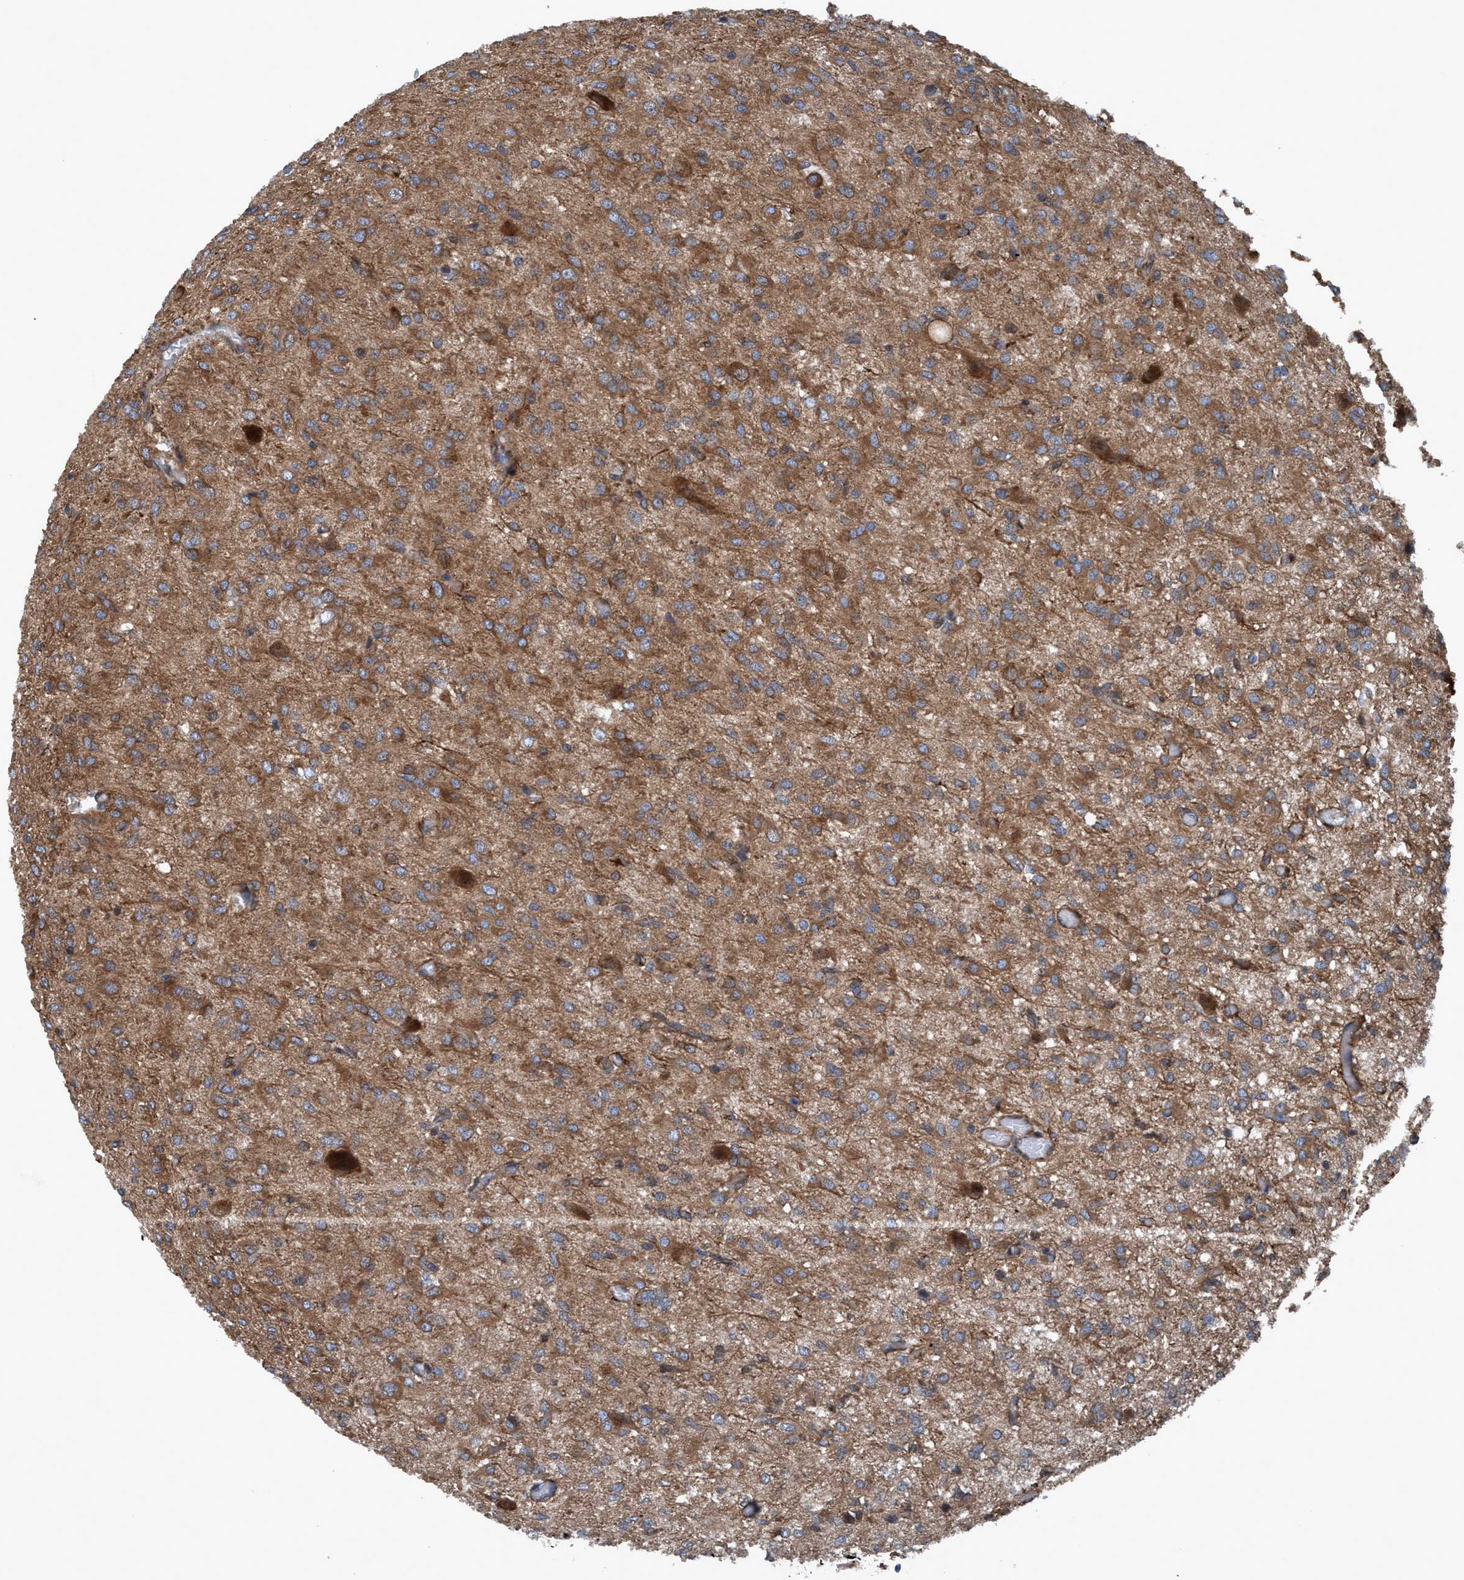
{"staining": {"intensity": "moderate", "quantity": ">75%", "location": "cytoplasmic/membranous"}, "tissue": "glioma", "cell_type": "Tumor cells", "image_type": "cancer", "snomed": [{"axis": "morphology", "description": "Glioma, malignant, High grade"}, {"axis": "topography", "description": "Brain"}], "caption": "IHC staining of malignant glioma (high-grade), which shows medium levels of moderate cytoplasmic/membranous staining in about >75% of tumor cells indicating moderate cytoplasmic/membranous protein positivity. The staining was performed using DAB (3,3'-diaminobenzidine) (brown) for protein detection and nuclei were counterstained in hematoxylin (blue).", "gene": "NMT1", "patient": {"sex": "female", "age": 59}}